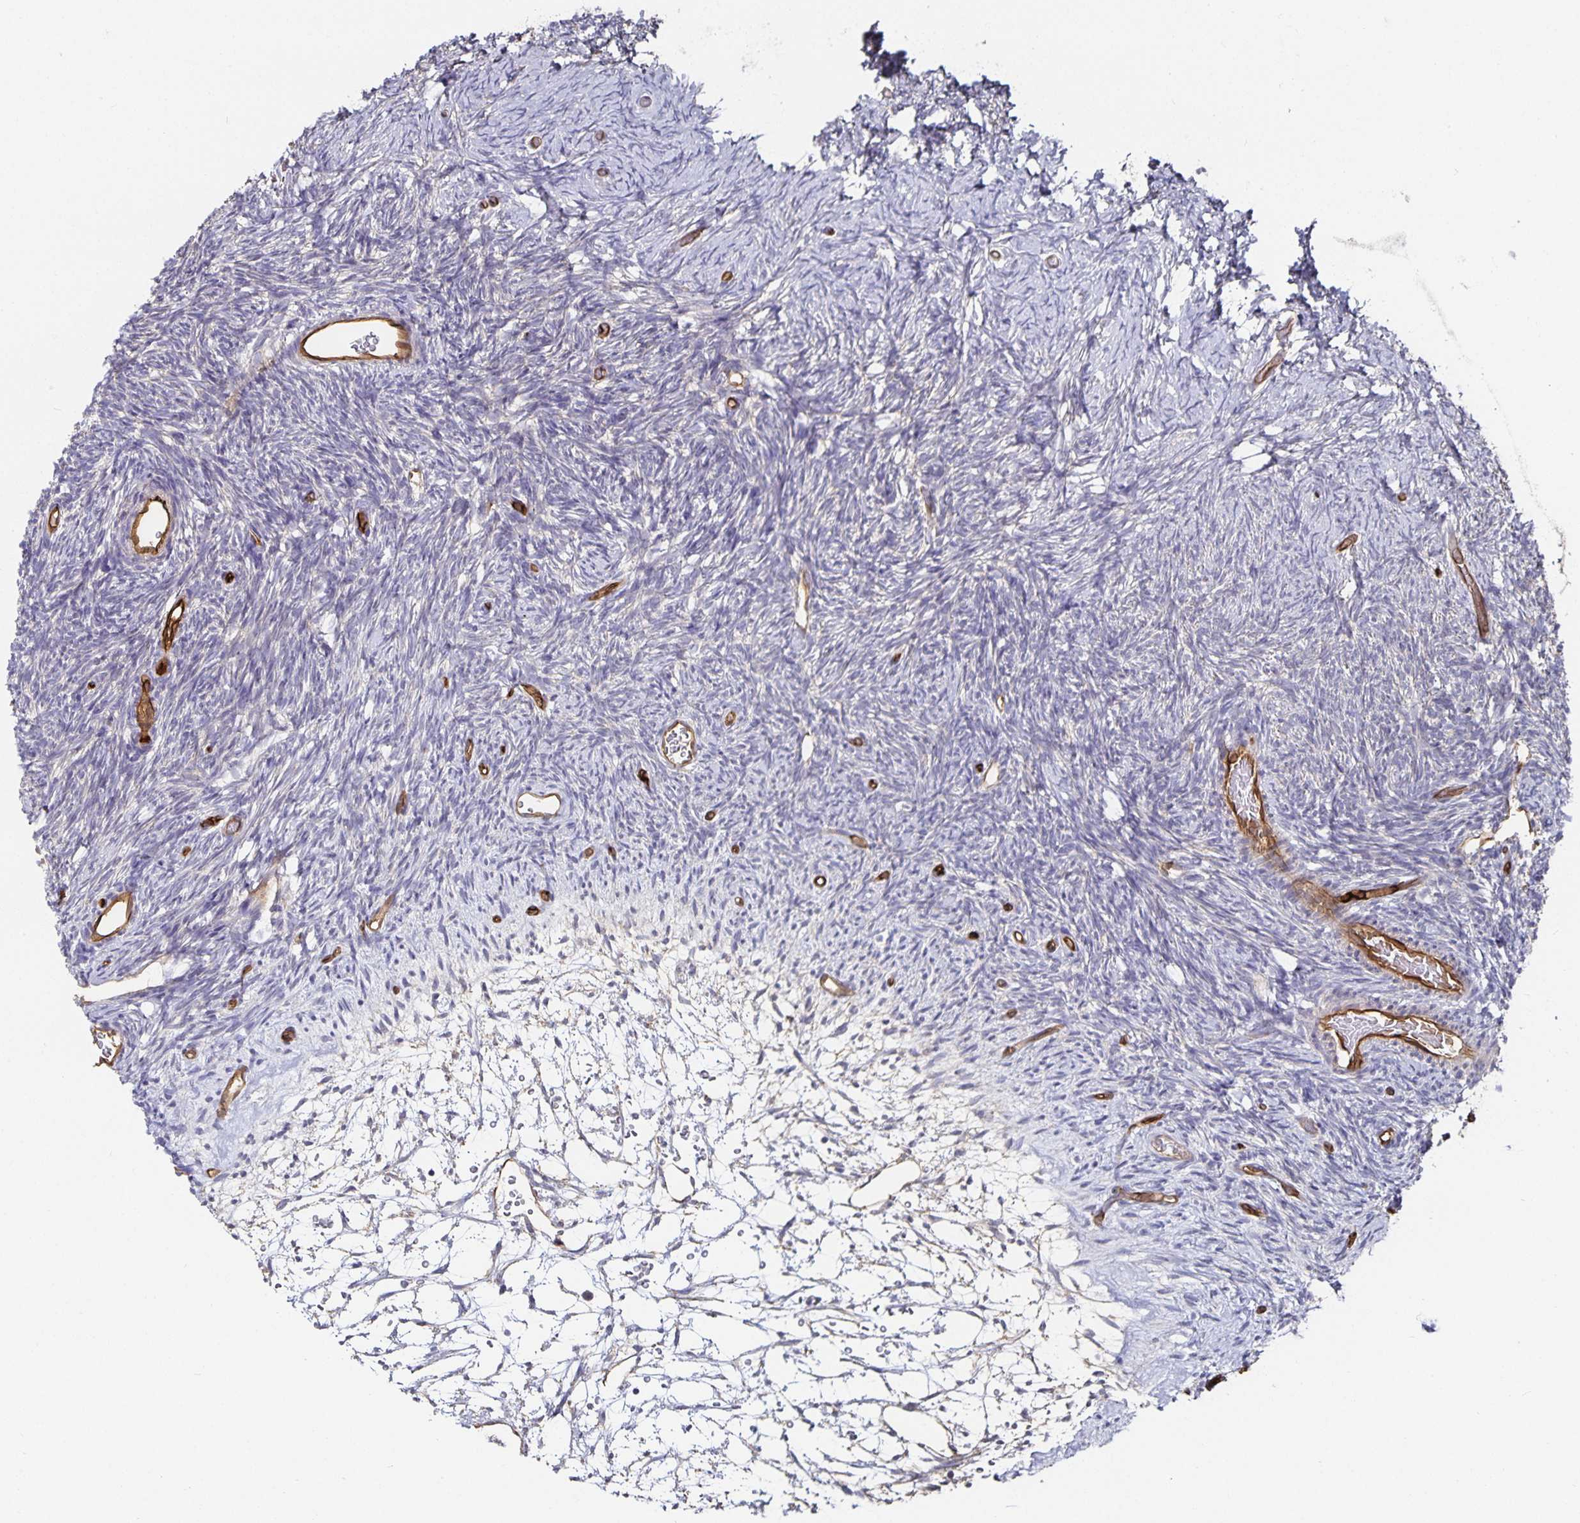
{"staining": {"intensity": "negative", "quantity": "none", "location": "none"}, "tissue": "ovary", "cell_type": "Ovarian stroma cells", "image_type": "normal", "snomed": [{"axis": "morphology", "description": "Normal tissue, NOS"}, {"axis": "topography", "description": "Ovary"}], "caption": "High magnification brightfield microscopy of unremarkable ovary stained with DAB (3,3'-diaminobenzidine) (brown) and counterstained with hematoxylin (blue): ovarian stroma cells show no significant staining. (DAB IHC visualized using brightfield microscopy, high magnification).", "gene": "PODXL", "patient": {"sex": "female", "age": 39}}